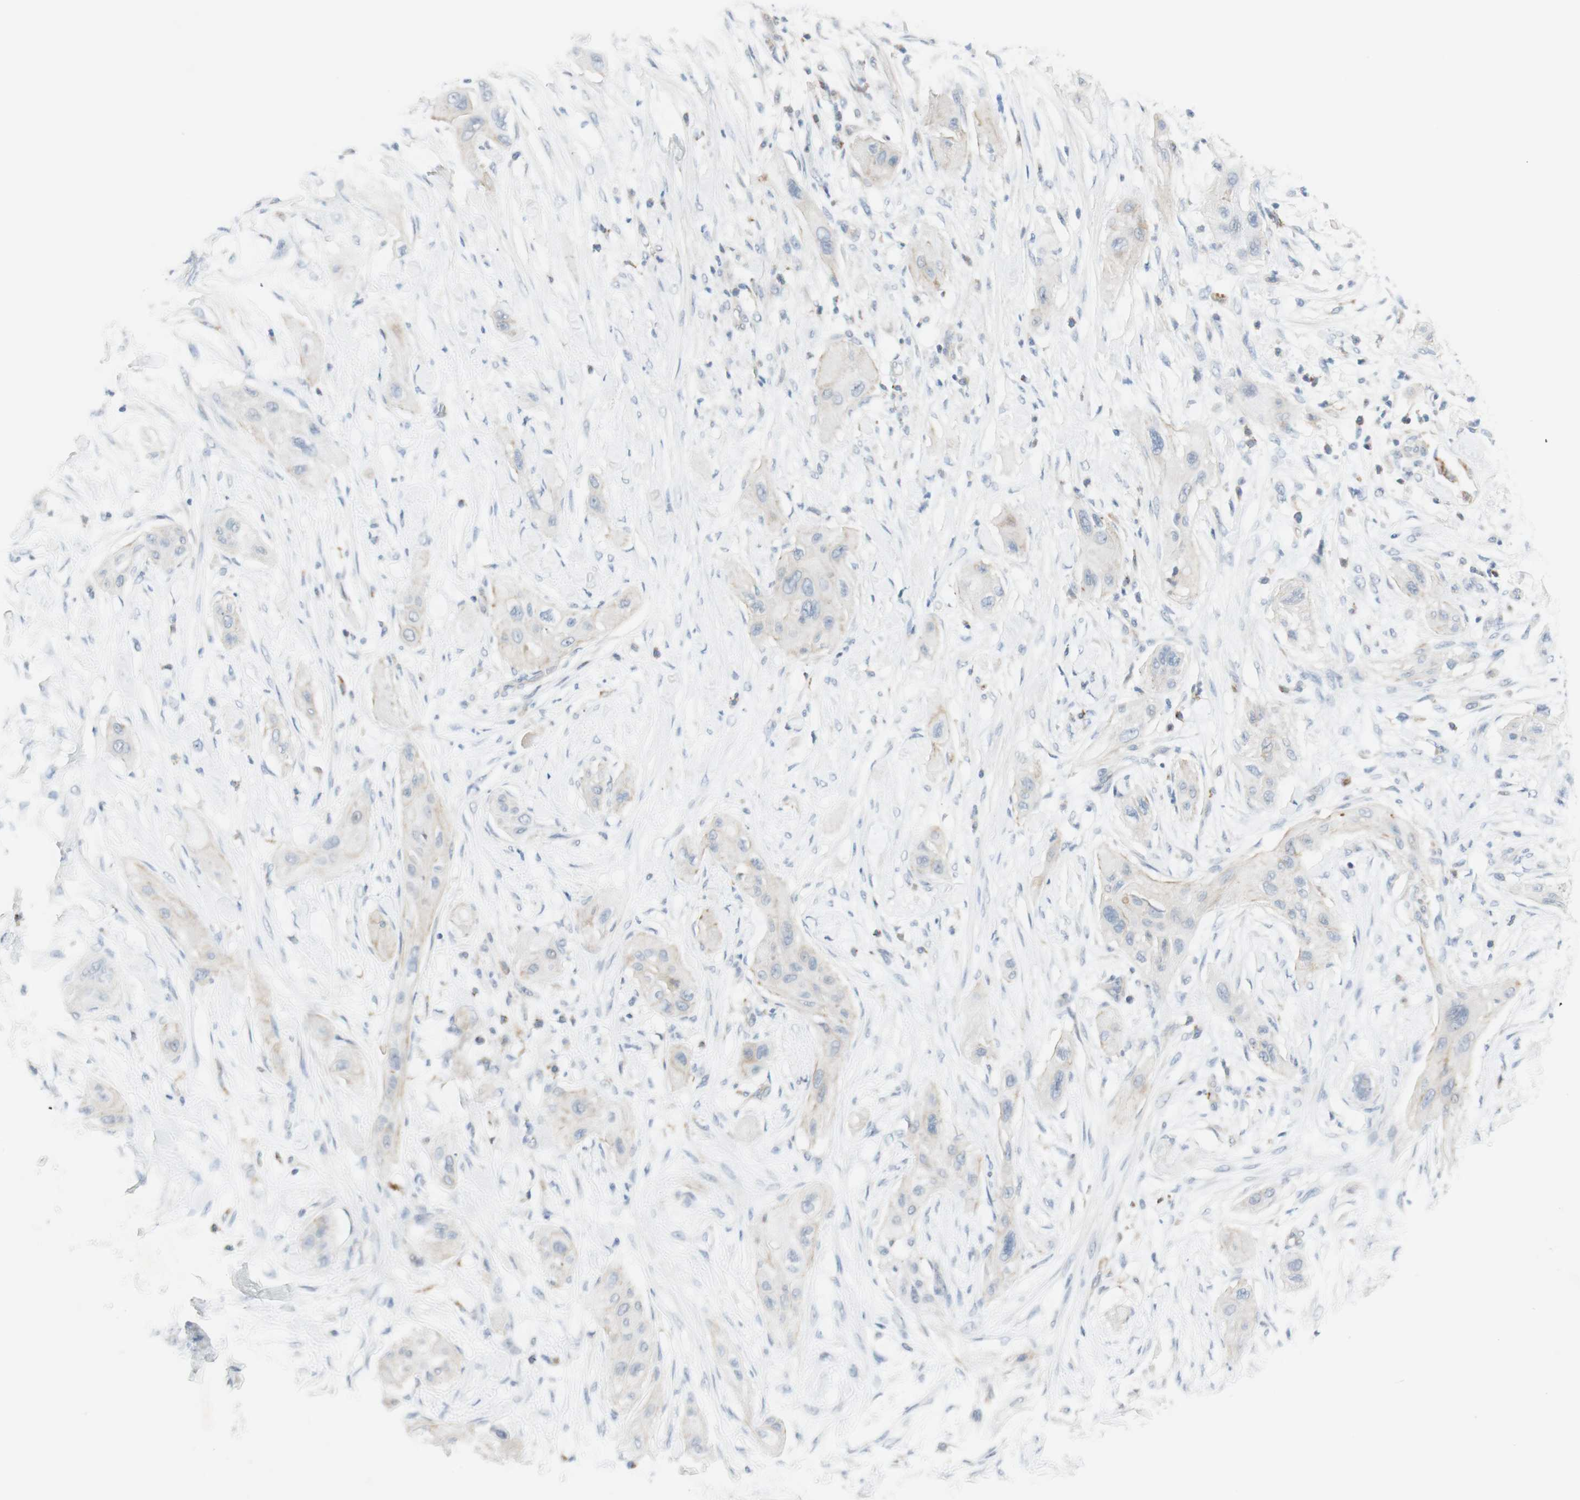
{"staining": {"intensity": "negative", "quantity": "none", "location": "none"}, "tissue": "lung cancer", "cell_type": "Tumor cells", "image_type": "cancer", "snomed": [{"axis": "morphology", "description": "Squamous cell carcinoma, NOS"}, {"axis": "topography", "description": "Lung"}], "caption": "Immunohistochemistry histopathology image of squamous cell carcinoma (lung) stained for a protein (brown), which demonstrates no staining in tumor cells.", "gene": "MANEA", "patient": {"sex": "female", "age": 47}}